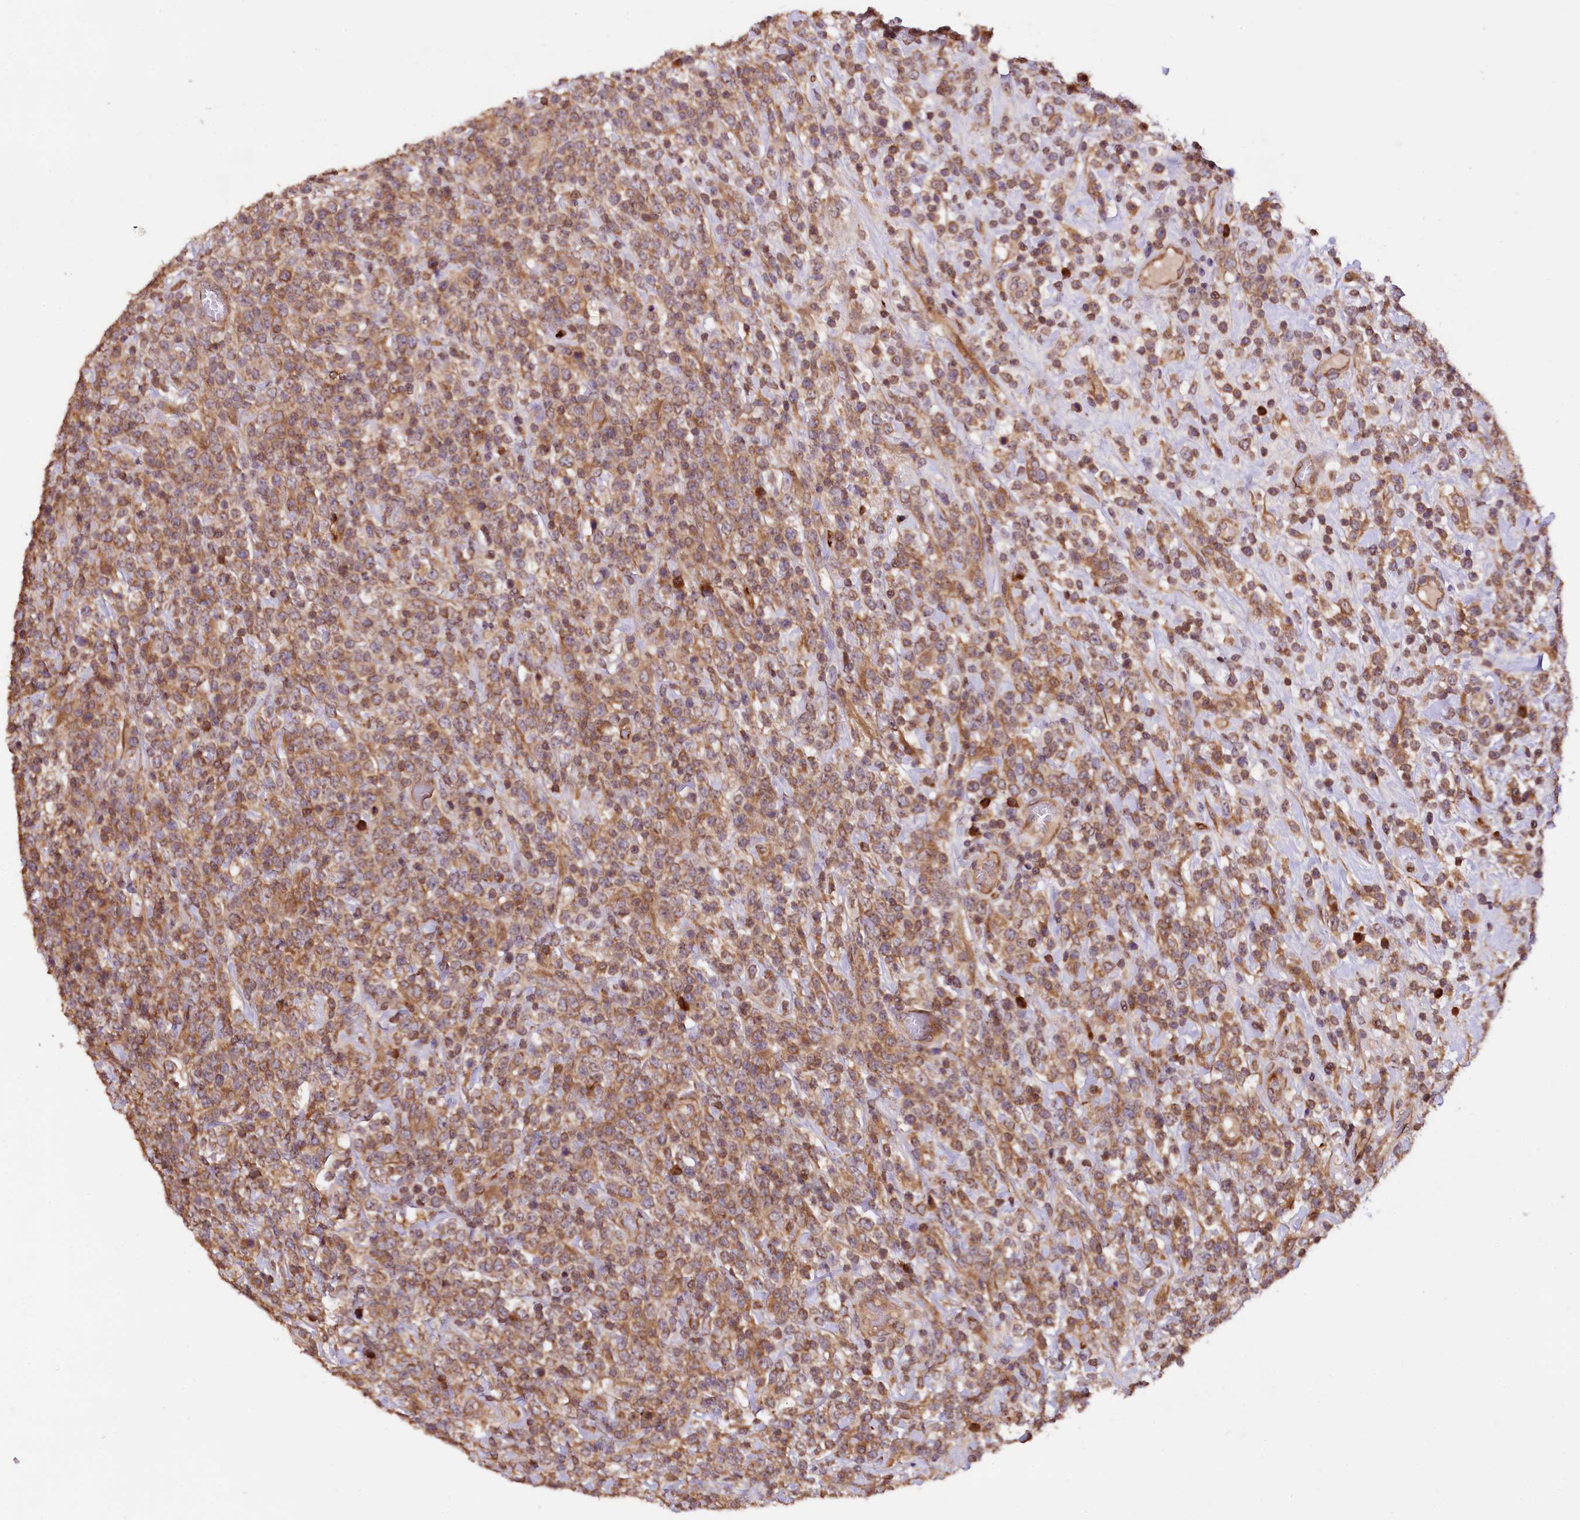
{"staining": {"intensity": "moderate", "quantity": ">75%", "location": "cytoplasmic/membranous"}, "tissue": "lymphoma", "cell_type": "Tumor cells", "image_type": "cancer", "snomed": [{"axis": "morphology", "description": "Malignant lymphoma, non-Hodgkin's type, High grade"}, {"axis": "topography", "description": "Colon"}], "caption": "Human lymphoma stained with a brown dye reveals moderate cytoplasmic/membranous positive expression in about >75% of tumor cells.", "gene": "RASSF1", "patient": {"sex": "female", "age": 53}}